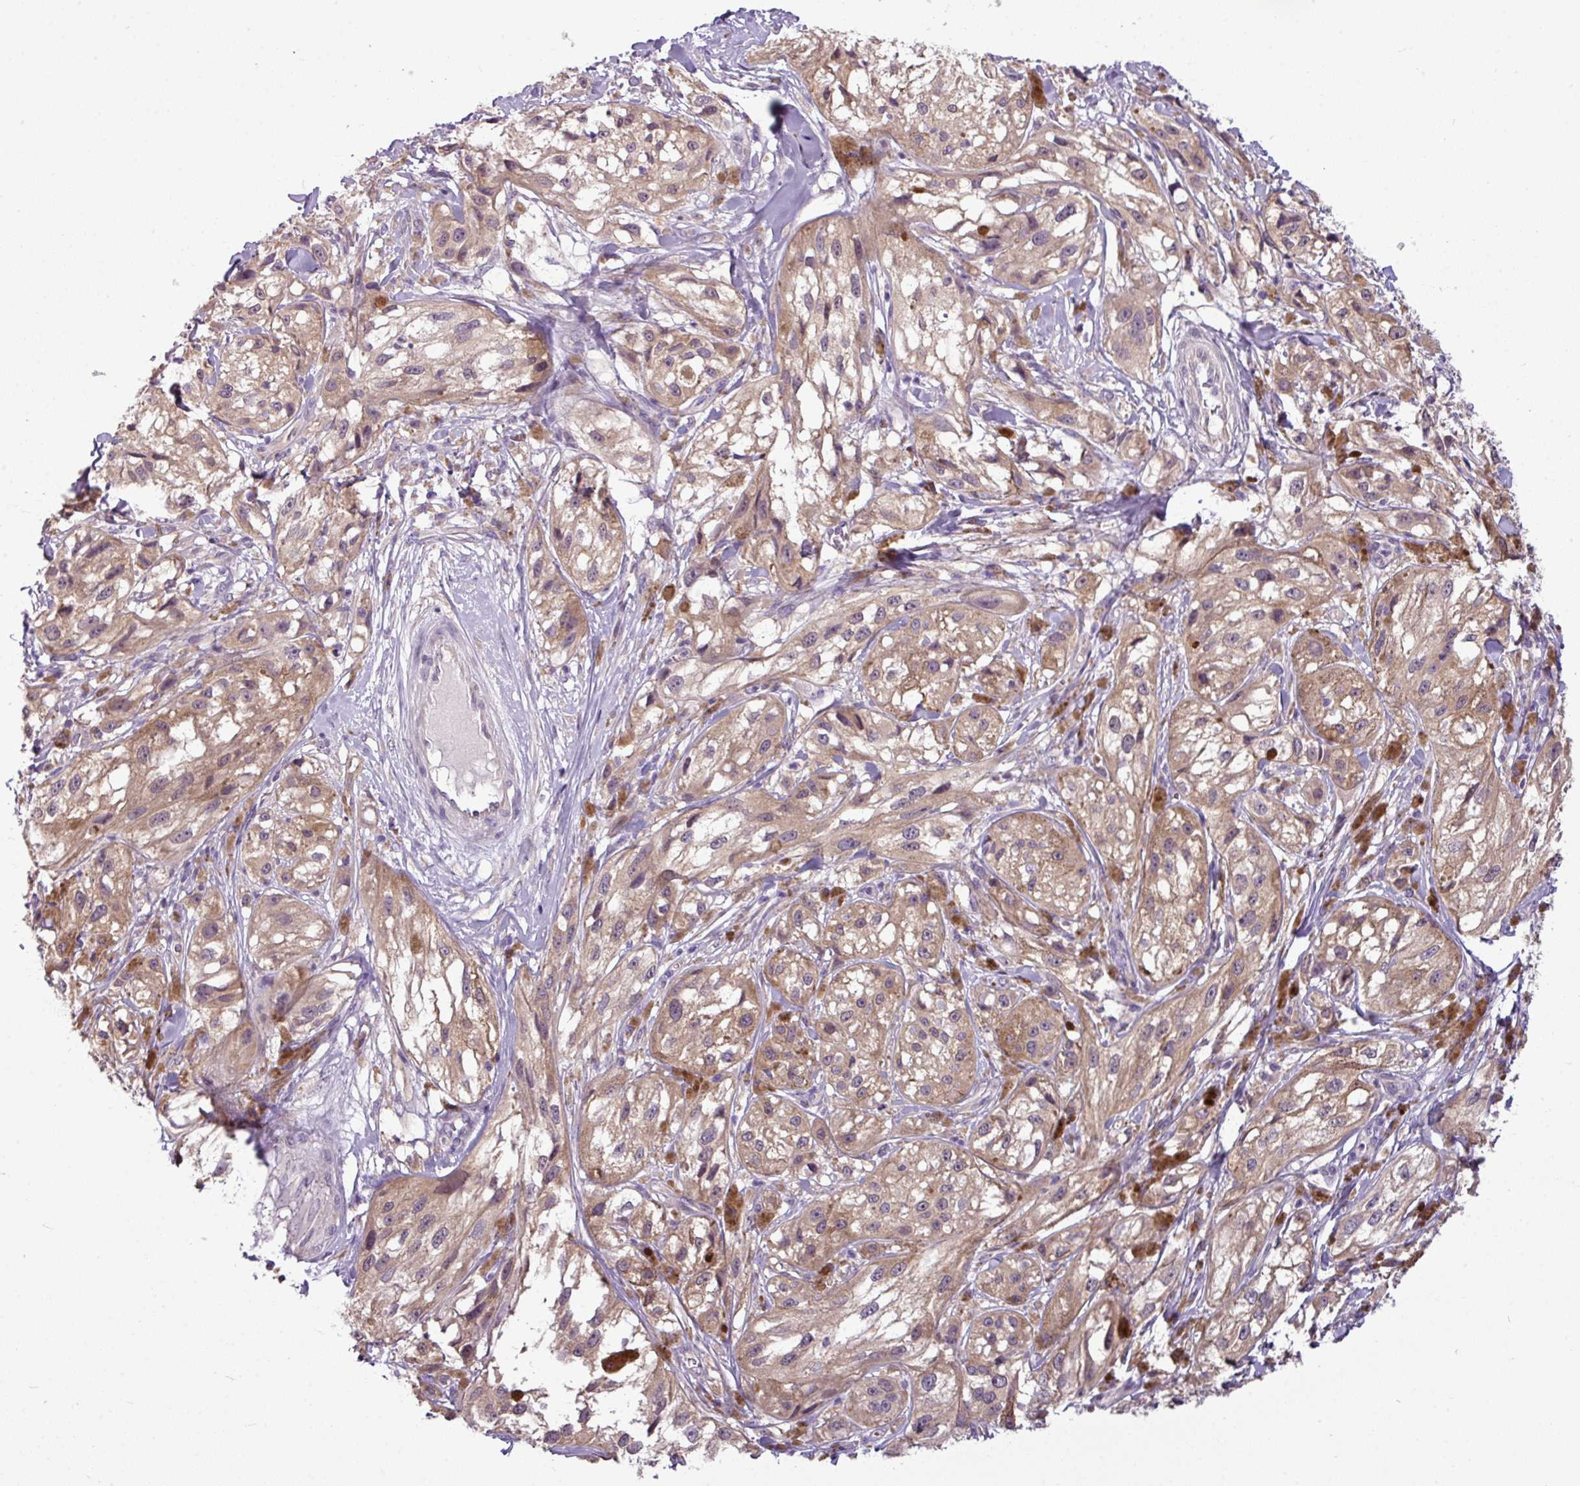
{"staining": {"intensity": "moderate", "quantity": ">75%", "location": "cytoplasmic/membranous"}, "tissue": "melanoma", "cell_type": "Tumor cells", "image_type": "cancer", "snomed": [{"axis": "morphology", "description": "Malignant melanoma, NOS"}, {"axis": "topography", "description": "Skin"}], "caption": "Immunohistochemistry of malignant melanoma exhibits medium levels of moderate cytoplasmic/membranous expression in approximately >75% of tumor cells. (Brightfield microscopy of DAB IHC at high magnification).", "gene": "TOR1AIP2", "patient": {"sex": "male", "age": 88}}